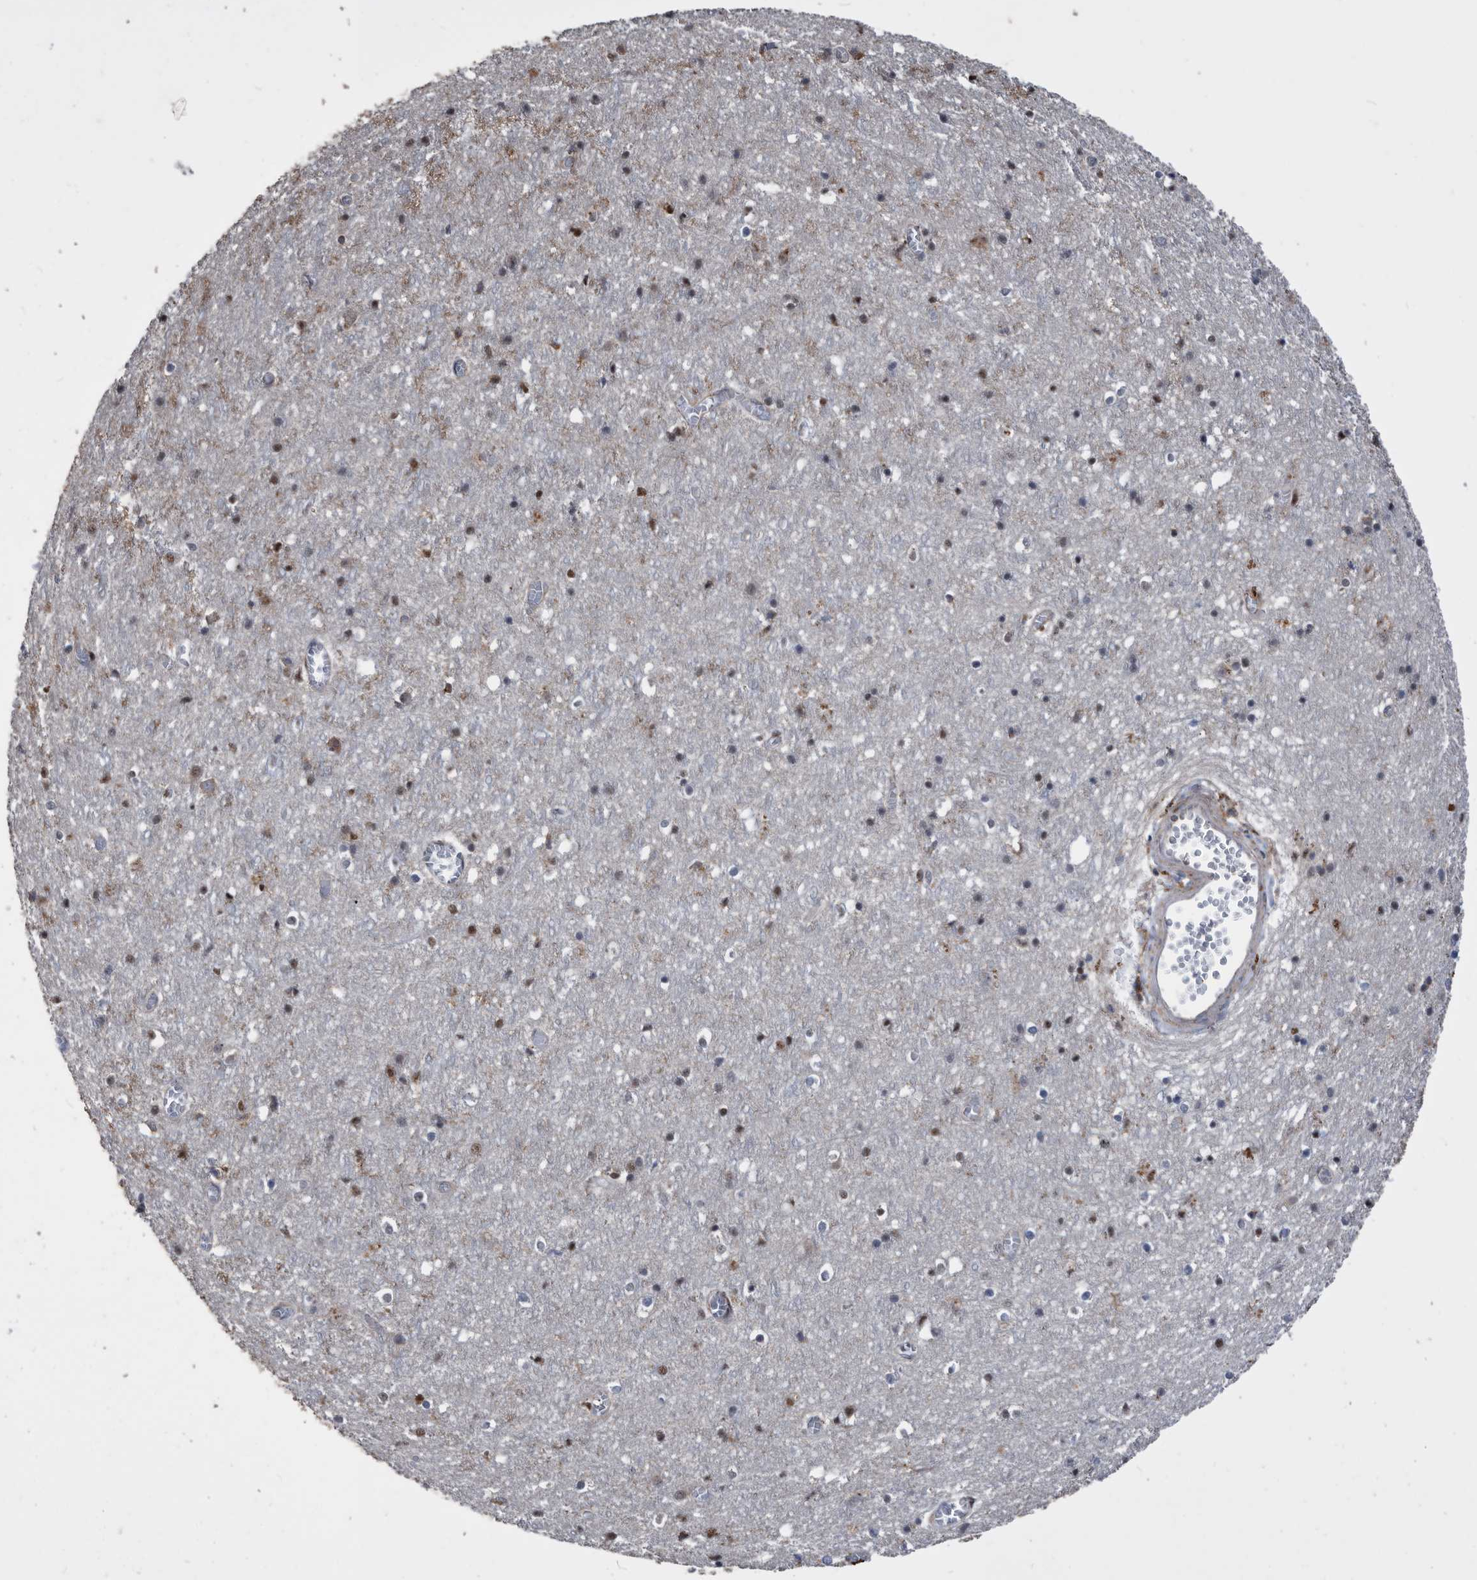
{"staining": {"intensity": "negative", "quantity": "none", "location": "none"}, "tissue": "cerebral cortex", "cell_type": "Endothelial cells", "image_type": "normal", "snomed": [{"axis": "morphology", "description": "Normal tissue, NOS"}, {"axis": "topography", "description": "Cerebral cortex"}], "caption": "Immunohistochemical staining of unremarkable human cerebral cortex exhibits no significant positivity in endothelial cells.", "gene": "NRBP1", "patient": {"sex": "female", "age": 64}}